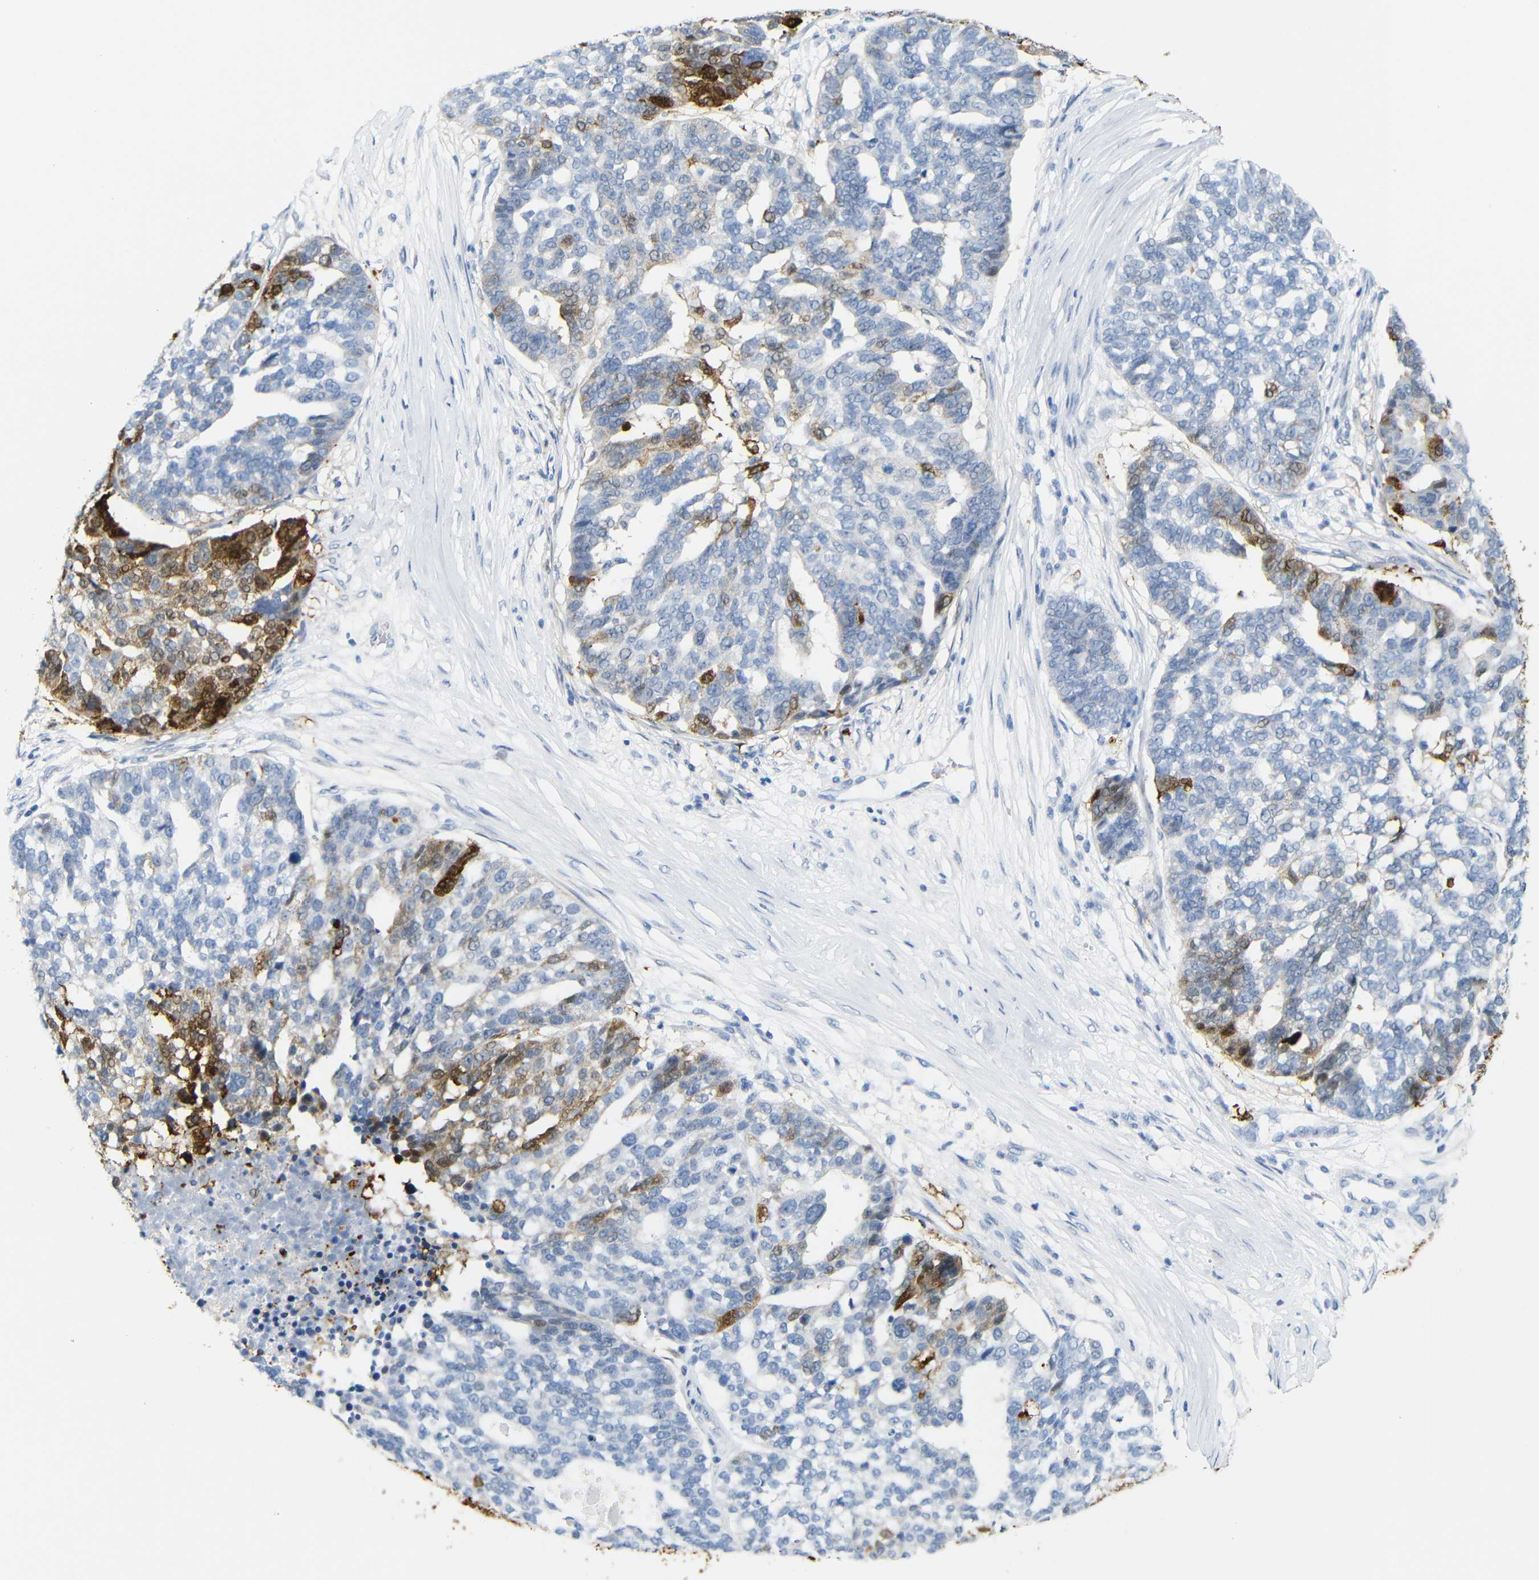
{"staining": {"intensity": "strong", "quantity": "<25%", "location": "cytoplasmic/membranous"}, "tissue": "ovarian cancer", "cell_type": "Tumor cells", "image_type": "cancer", "snomed": [{"axis": "morphology", "description": "Cystadenocarcinoma, serous, NOS"}, {"axis": "topography", "description": "Ovary"}], "caption": "The micrograph exhibits immunohistochemical staining of serous cystadenocarcinoma (ovarian). There is strong cytoplasmic/membranous staining is present in about <25% of tumor cells.", "gene": "MT1A", "patient": {"sex": "female", "age": 59}}